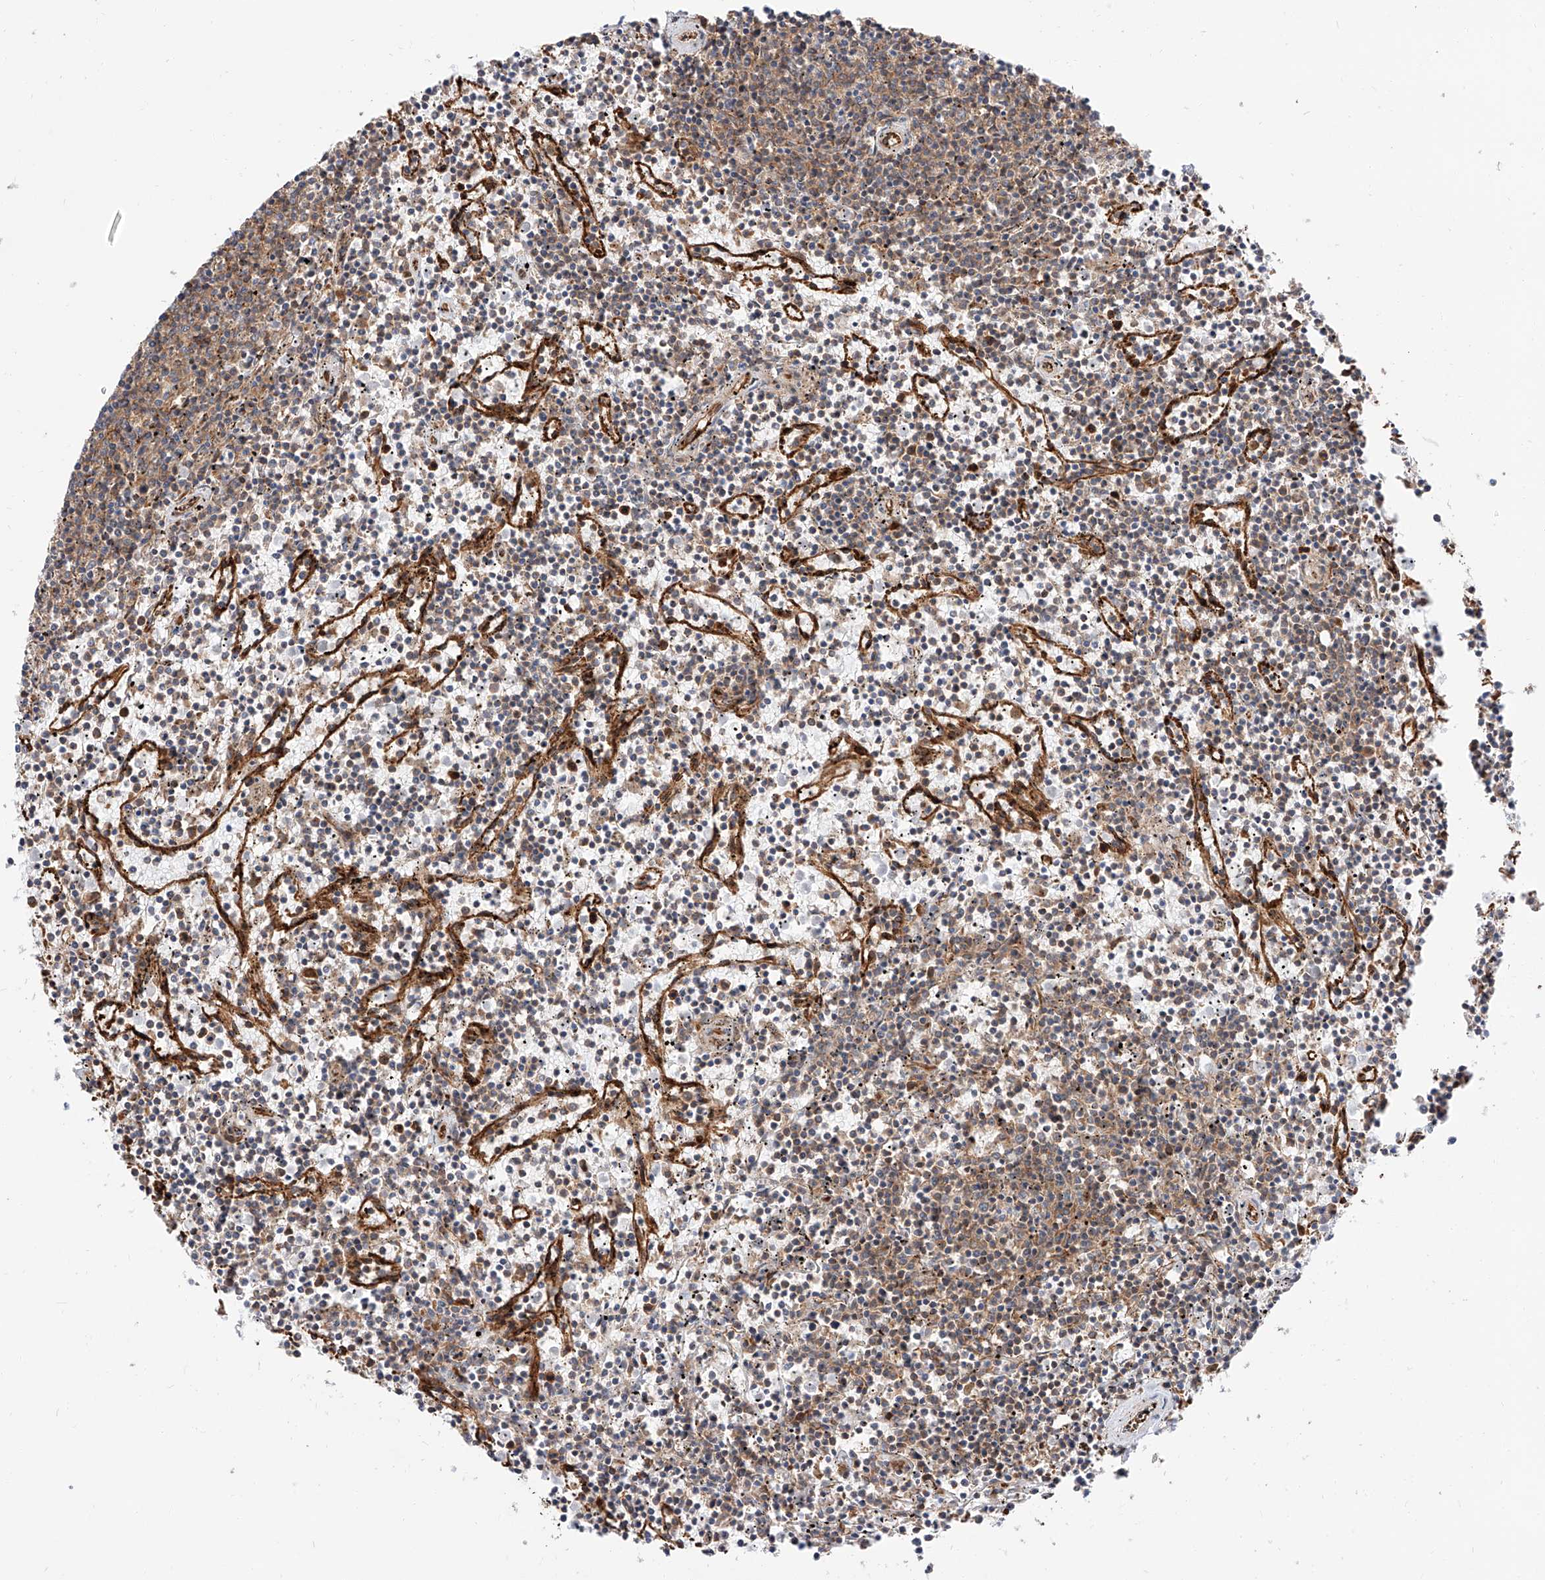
{"staining": {"intensity": "moderate", "quantity": "25%-75%", "location": "cytoplasmic/membranous"}, "tissue": "lymphoma", "cell_type": "Tumor cells", "image_type": "cancer", "snomed": [{"axis": "morphology", "description": "Malignant lymphoma, non-Hodgkin's type, Low grade"}, {"axis": "topography", "description": "Spleen"}], "caption": "Immunohistochemistry (DAB (3,3'-diaminobenzidine)) staining of human lymphoma shows moderate cytoplasmic/membranous protein positivity in approximately 25%-75% of tumor cells. (DAB IHC, brown staining for protein, blue staining for nuclei).", "gene": "ISCA2", "patient": {"sex": "female", "age": 50}}